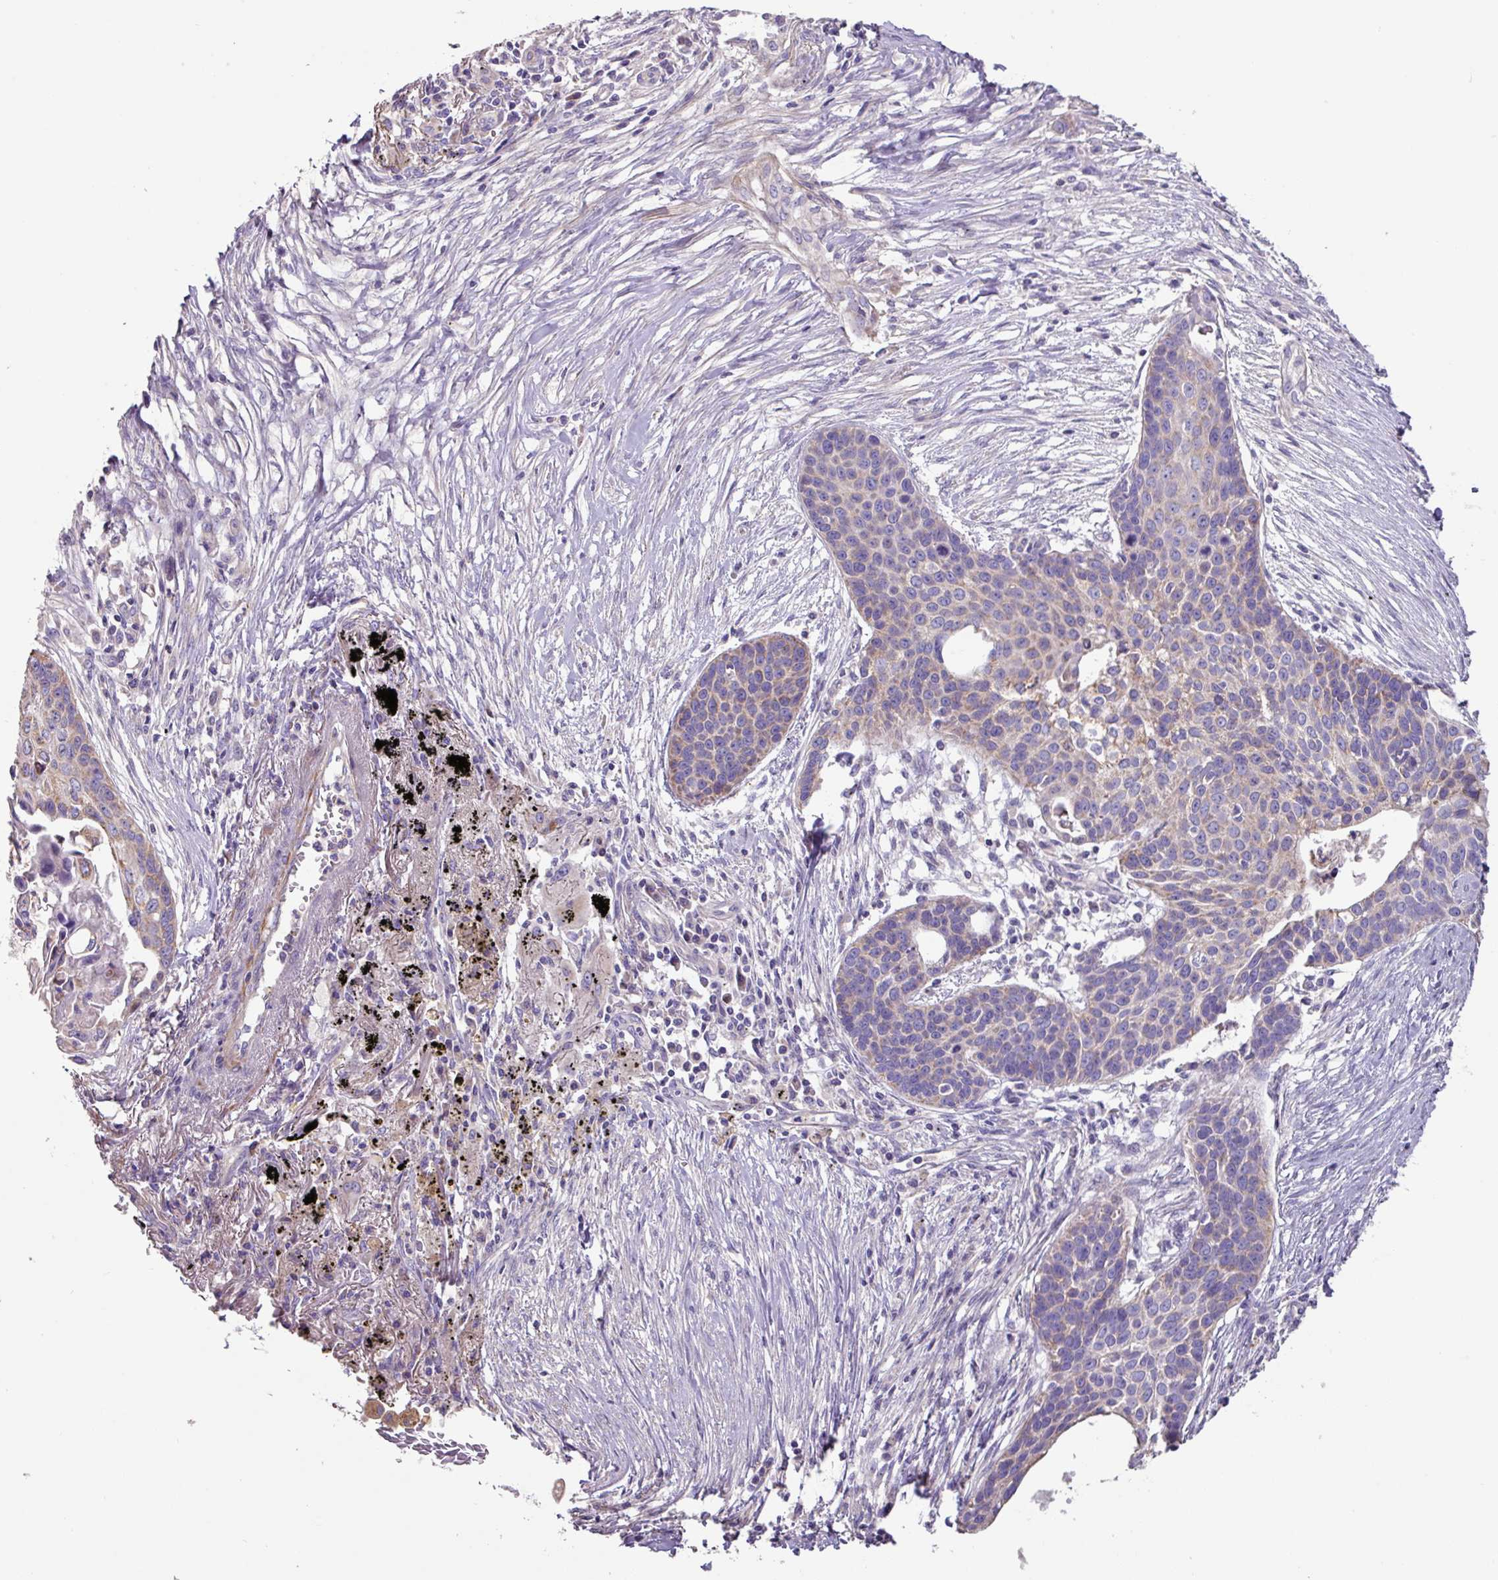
{"staining": {"intensity": "weak", "quantity": "<25%", "location": "cytoplasmic/membranous"}, "tissue": "lung cancer", "cell_type": "Tumor cells", "image_type": "cancer", "snomed": [{"axis": "morphology", "description": "Squamous cell carcinoma, NOS"}, {"axis": "topography", "description": "Lung"}], "caption": "The micrograph demonstrates no staining of tumor cells in lung cancer.", "gene": "MRRF", "patient": {"sex": "male", "age": 71}}